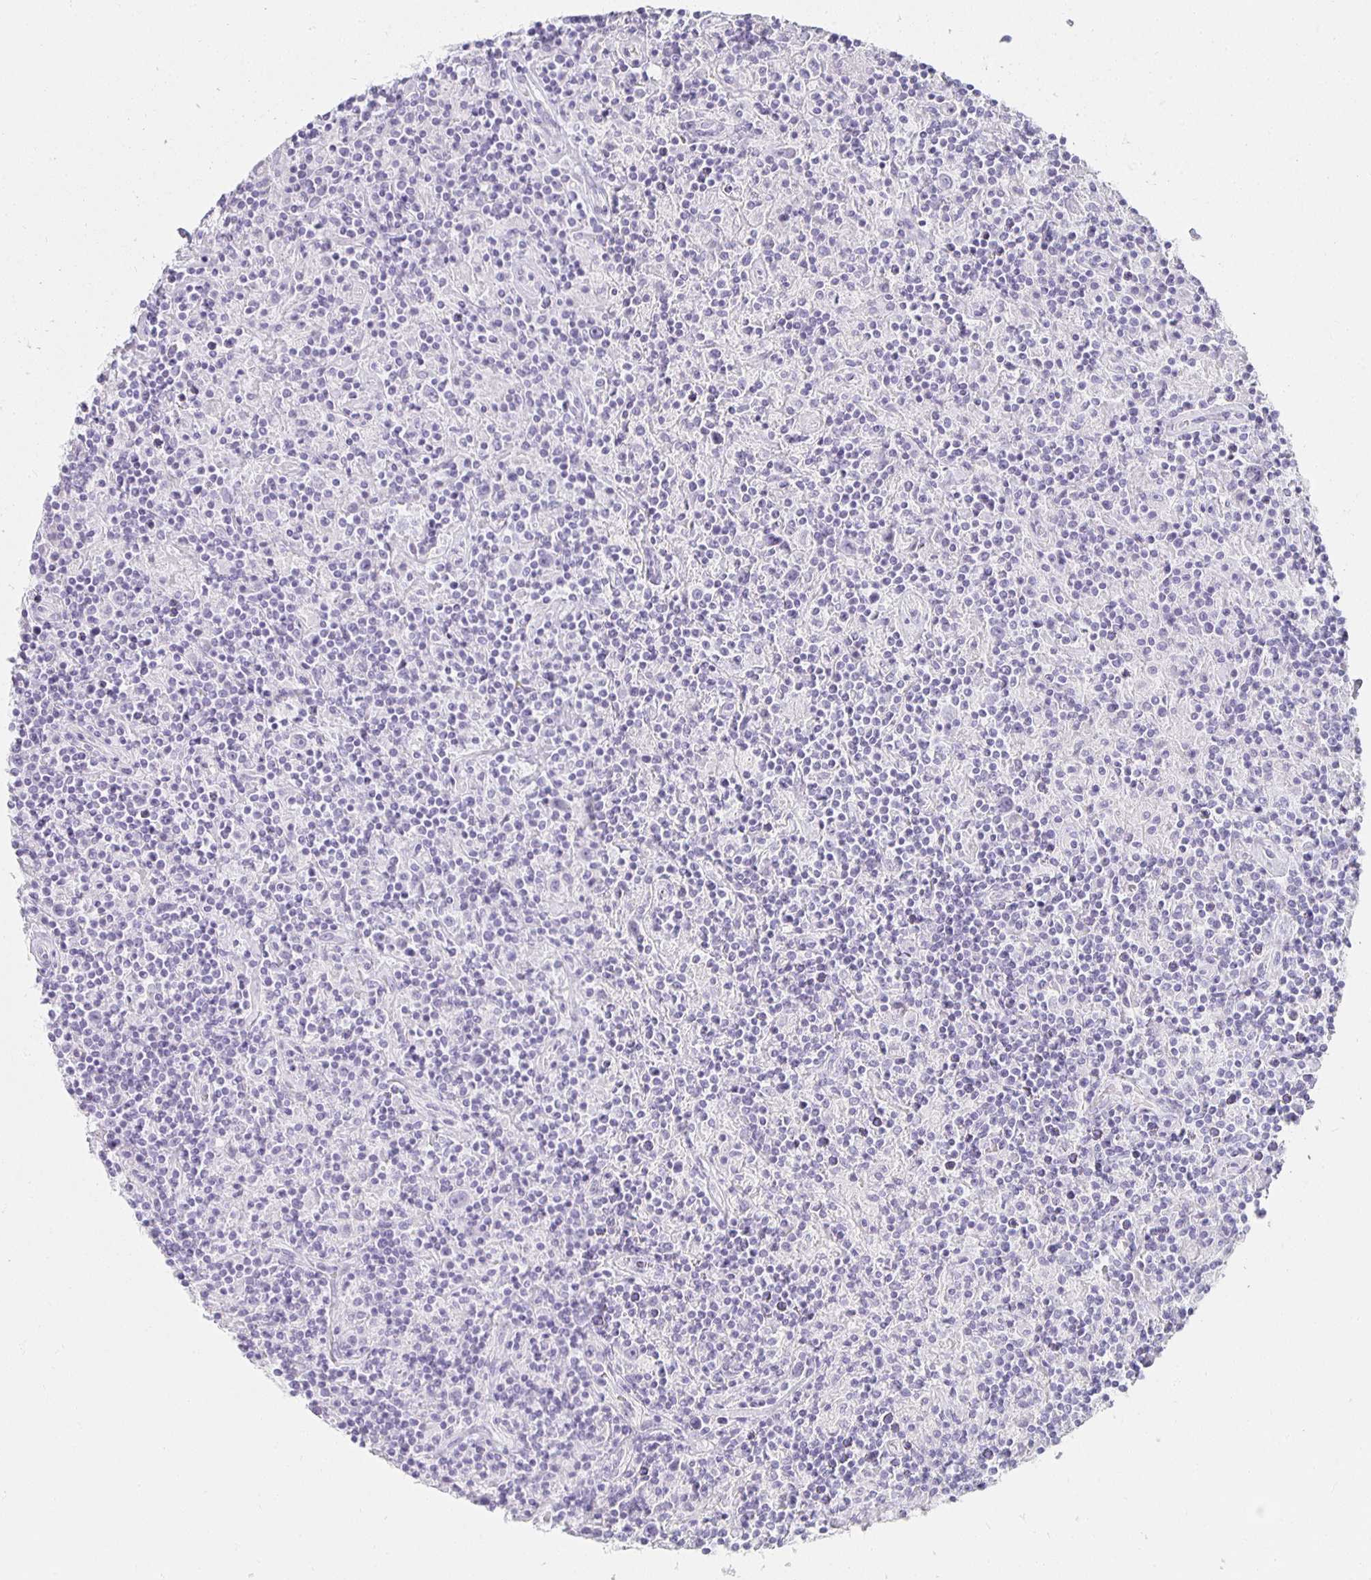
{"staining": {"intensity": "negative", "quantity": "none", "location": "none"}, "tissue": "lymphoma", "cell_type": "Tumor cells", "image_type": "cancer", "snomed": [{"axis": "morphology", "description": "Hodgkin's disease, NOS"}, {"axis": "topography", "description": "Lymph node"}], "caption": "Lymphoma was stained to show a protein in brown. There is no significant staining in tumor cells.", "gene": "TPSD1", "patient": {"sex": "male", "age": 70}}